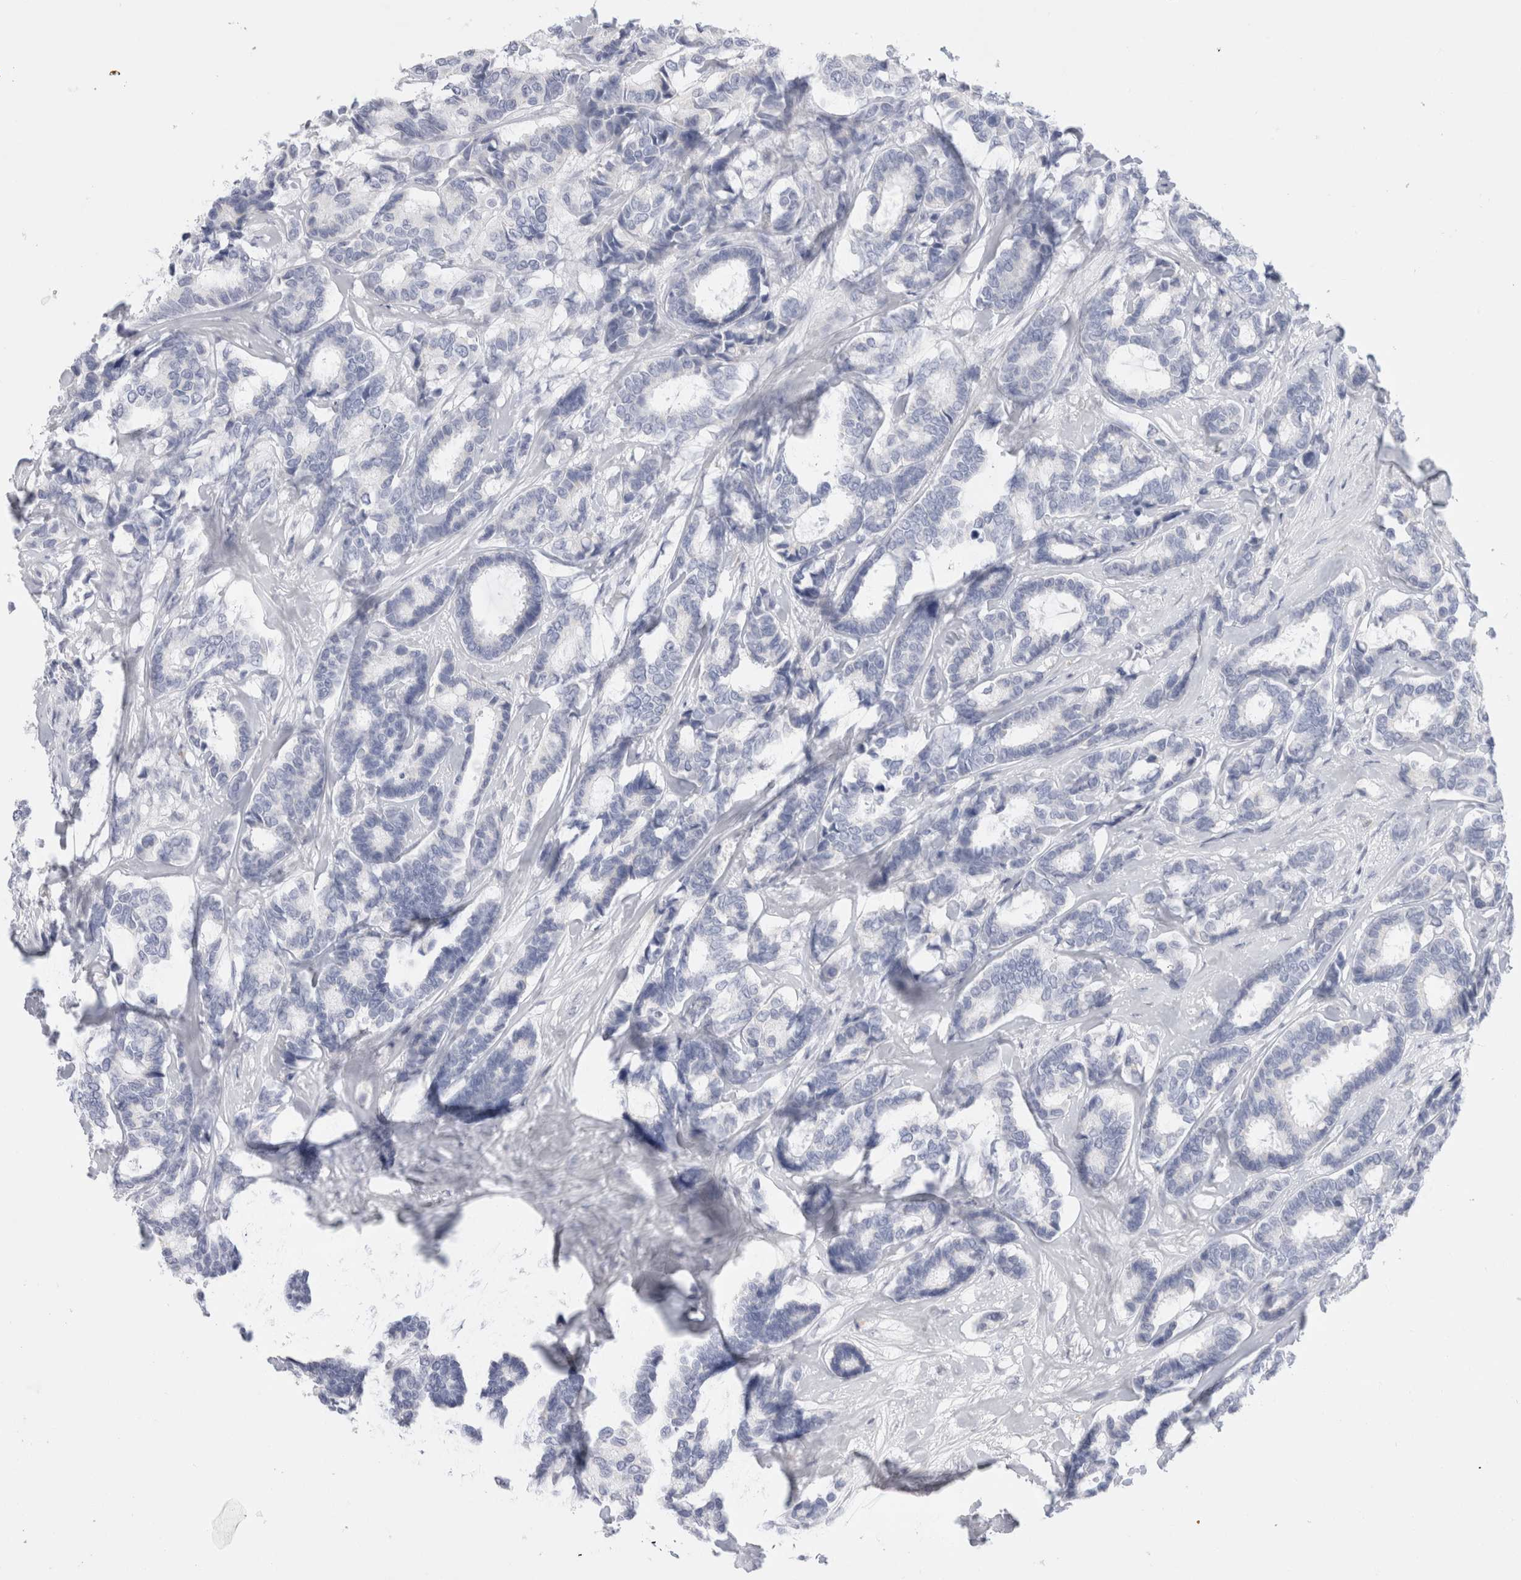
{"staining": {"intensity": "negative", "quantity": "none", "location": "none"}, "tissue": "breast cancer", "cell_type": "Tumor cells", "image_type": "cancer", "snomed": [{"axis": "morphology", "description": "Duct carcinoma"}, {"axis": "topography", "description": "Breast"}], "caption": "Protein analysis of intraductal carcinoma (breast) displays no significant expression in tumor cells. (DAB immunohistochemistry, high magnification).", "gene": "MUC15", "patient": {"sex": "female", "age": 87}}